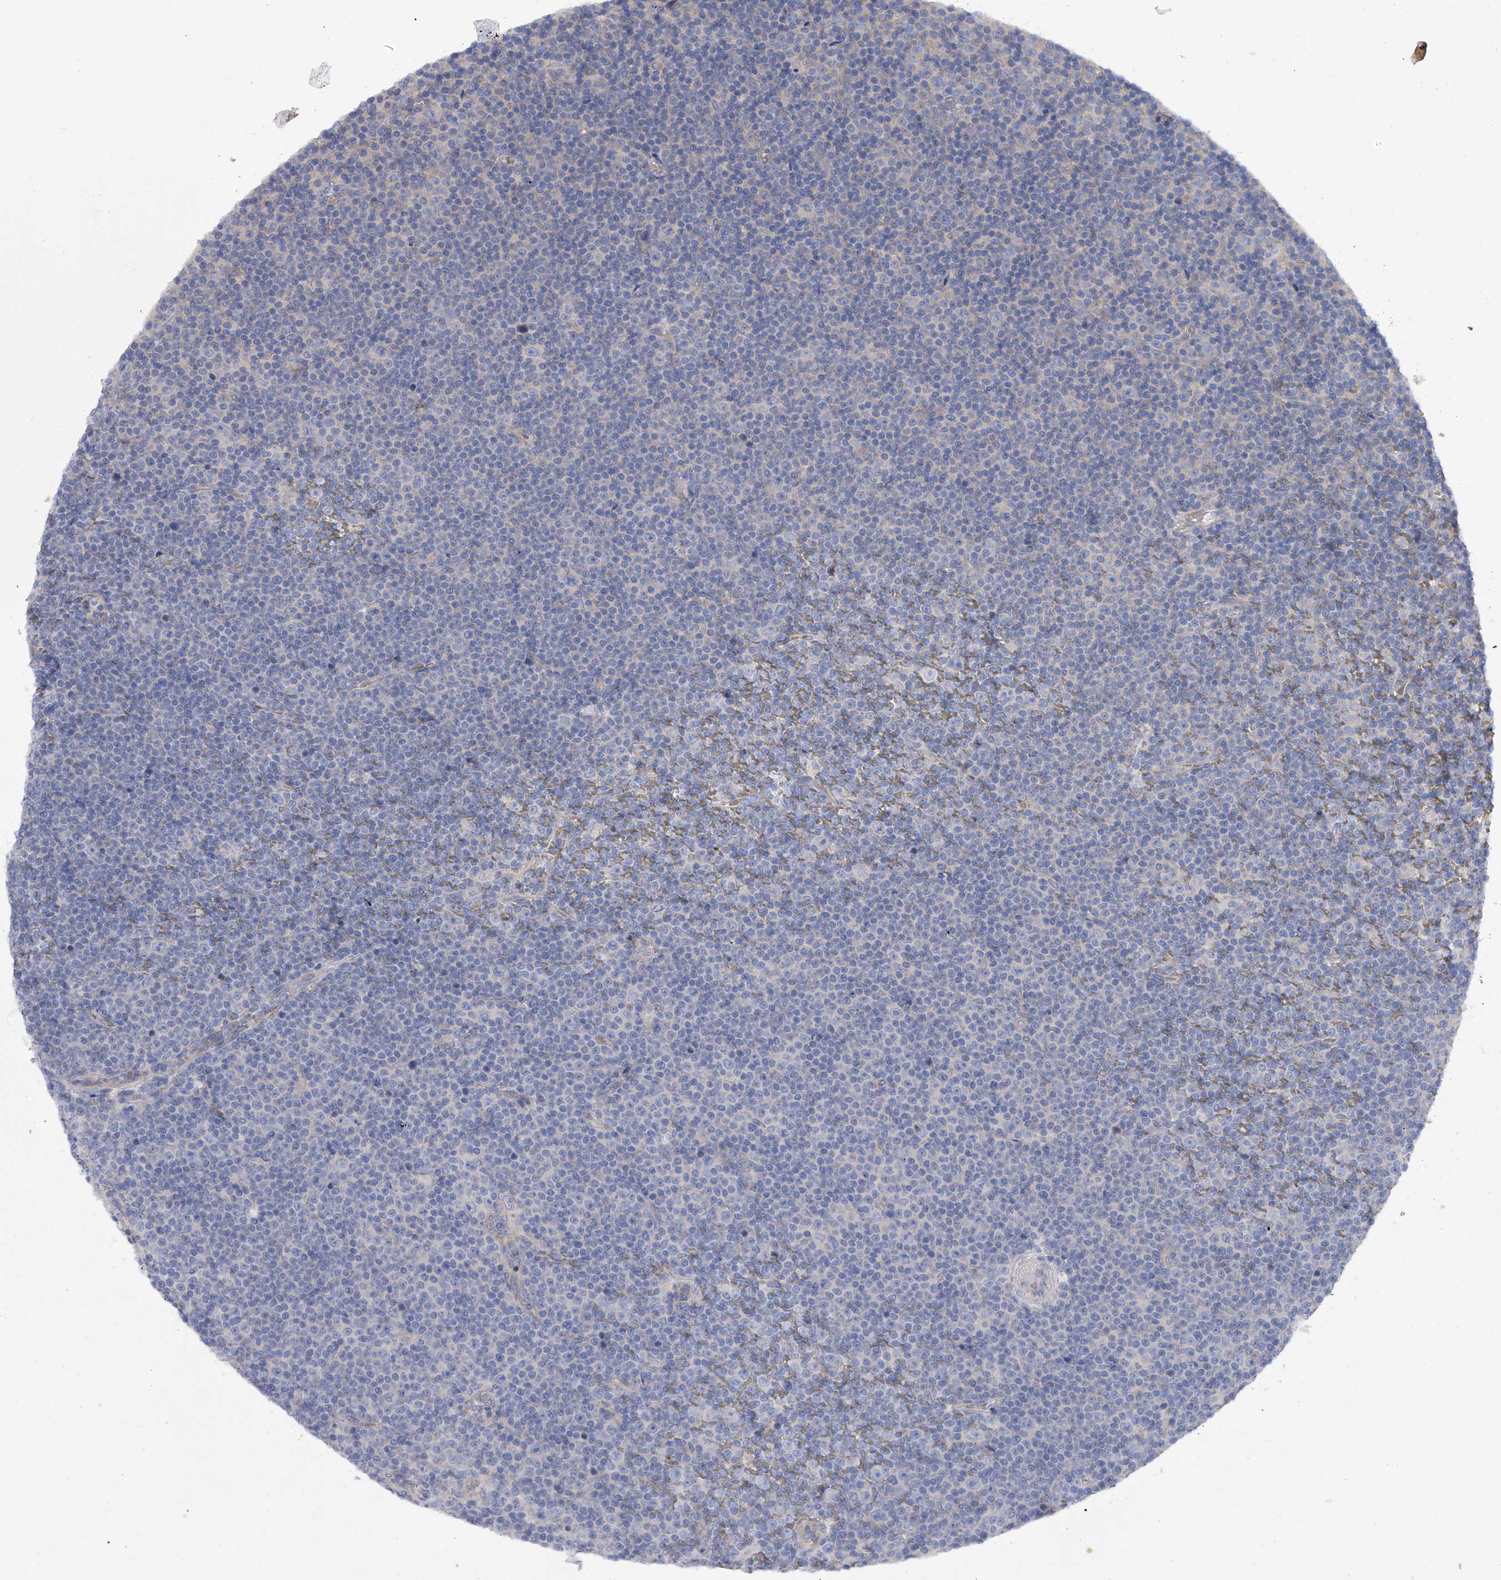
{"staining": {"intensity": "negative", "quantity": "none", "location": "none"}, "tissue": "lymphoma", "cell_type": "Tumor cells", "image_type": "cancer", "snomed": [{"axis": "morphology", "description": "Malignant lymphoma, non-Hodgkin's type, Low grade"}, {"axis": "topography", "description": "Lymph node"}], "caption": "Malignant lymphoma, non-Hodgkin's type (low-grade) was stained to show a protein in brown. There is no significant positivity in tumor cells. Brightfield microscopy of IHC stained with DAB (brown) and hematoxylin (blue), captured at high magnification.", "gene": "RWDD2A", "patient": {"sex": "female", "age": 67}}